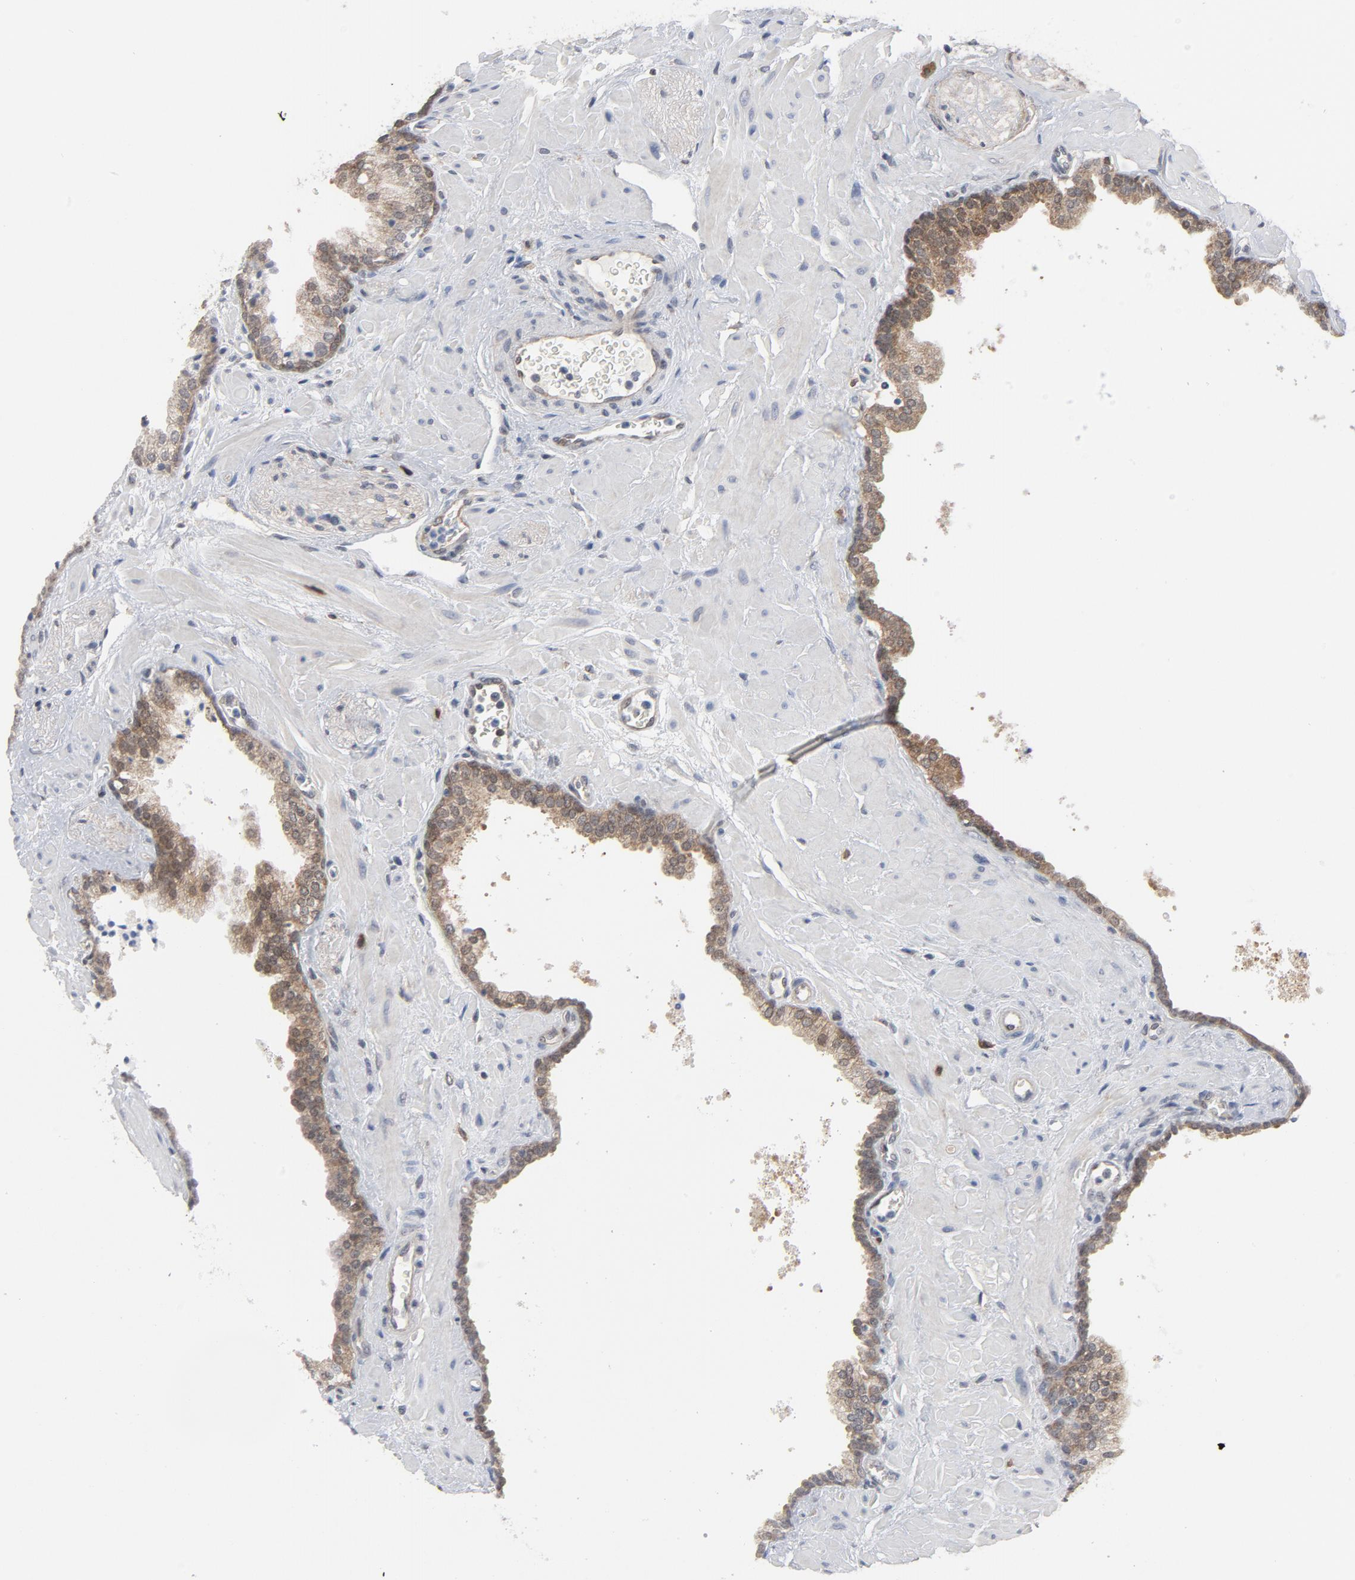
{"staining": {"intensity": "moderate", "quantity": ">75%", "location": "cytoplasmic/membranous"}, "tissue": "prostate", "cell_type": "Glandular cells", "image_type": "normal", "snomed": [{"axis": "morphology", "description": "Normal tissue, NOS"}, {"axis": "topography", "description": "Prostate"}], "caption": "Prostate stained with DAB IHC demonstrates medium levels of moderate cytoplasmic/membranous staining in about >75% of glandular cells.", "gene": "PRDX1", "patient": {"sex": "male", "age": 60}}